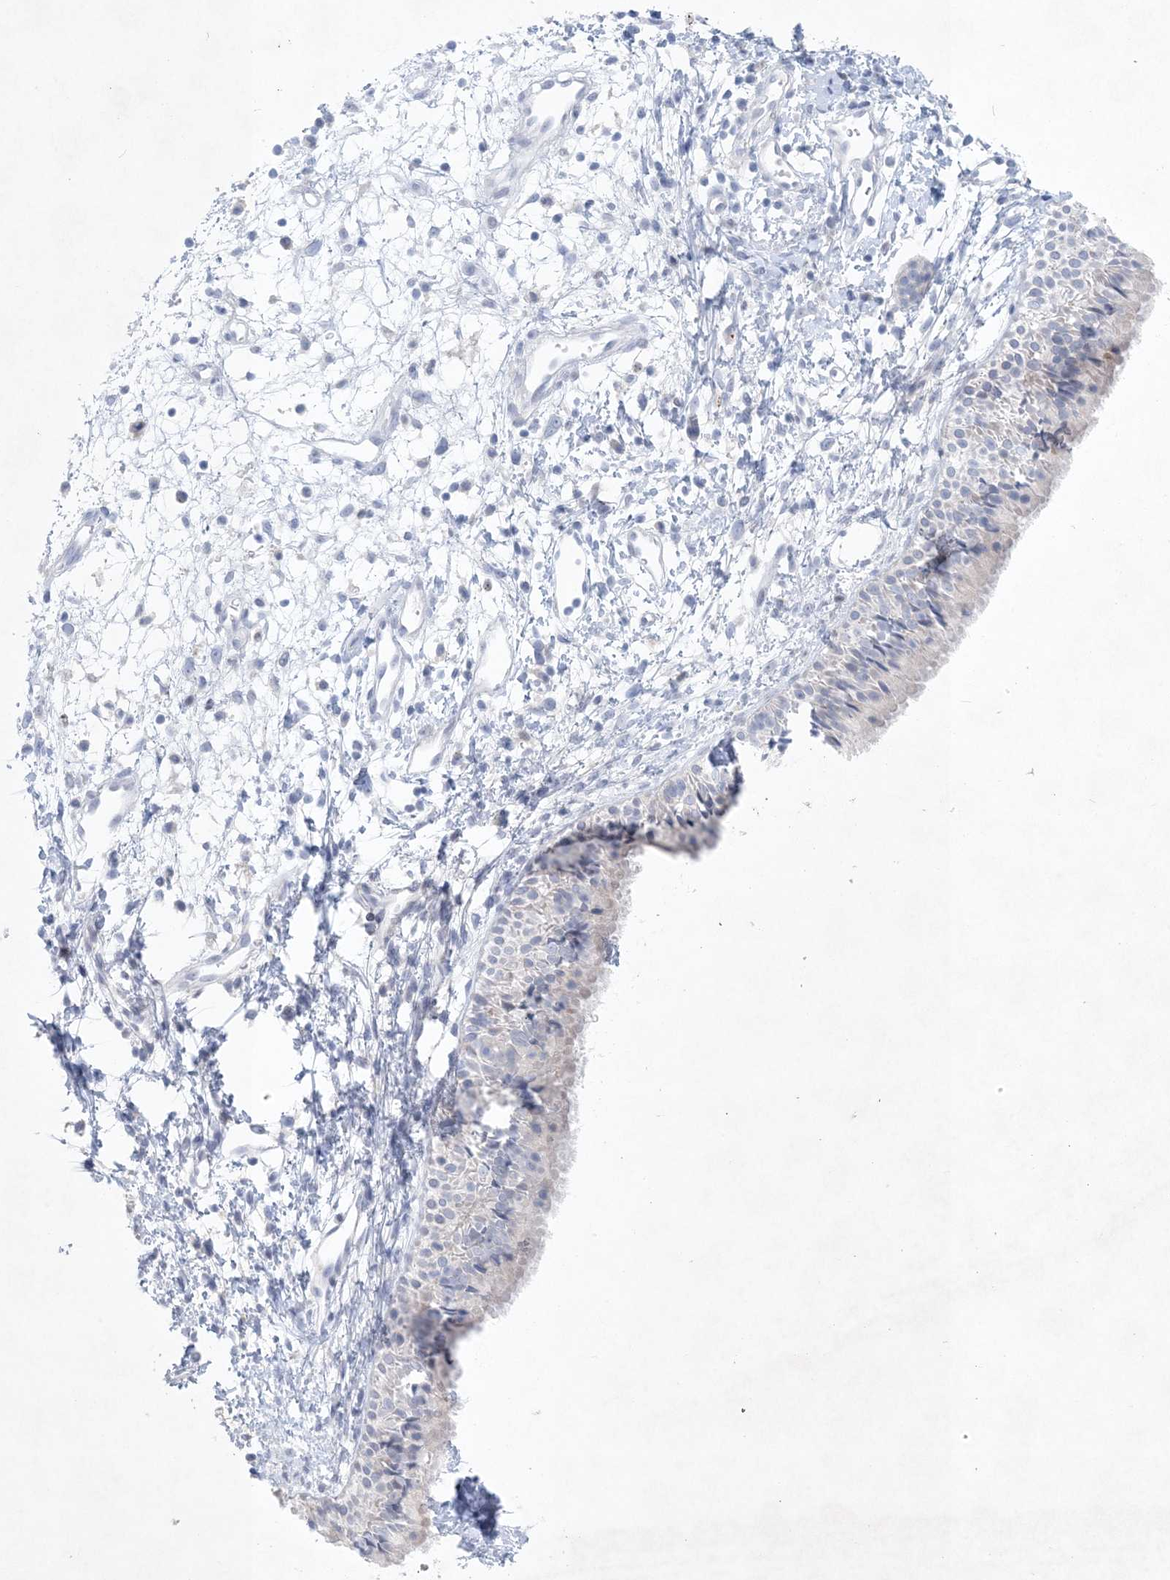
{"staining": {"intensity": "weak", "quantity": "<25%", "location": "cytoplasmic/membranous"}, "tissue": "nasopharynx", "cell_type": "Respiratory epithelial cells", "image_type": "normal", "snomed": [{"axis": "morphology", "description": "Normal tissue, NOS"}, {"axis": "topography", "description": "Nasopharynx"}], "caption": "Immunohistochemistry photomicrograph of normal human nasopharynx stained for a protein (brown), which displays no positivity in respiratory epithelial cells.", "gene": "GABRG1", "patient": {"sex": "male", "age": 22}}